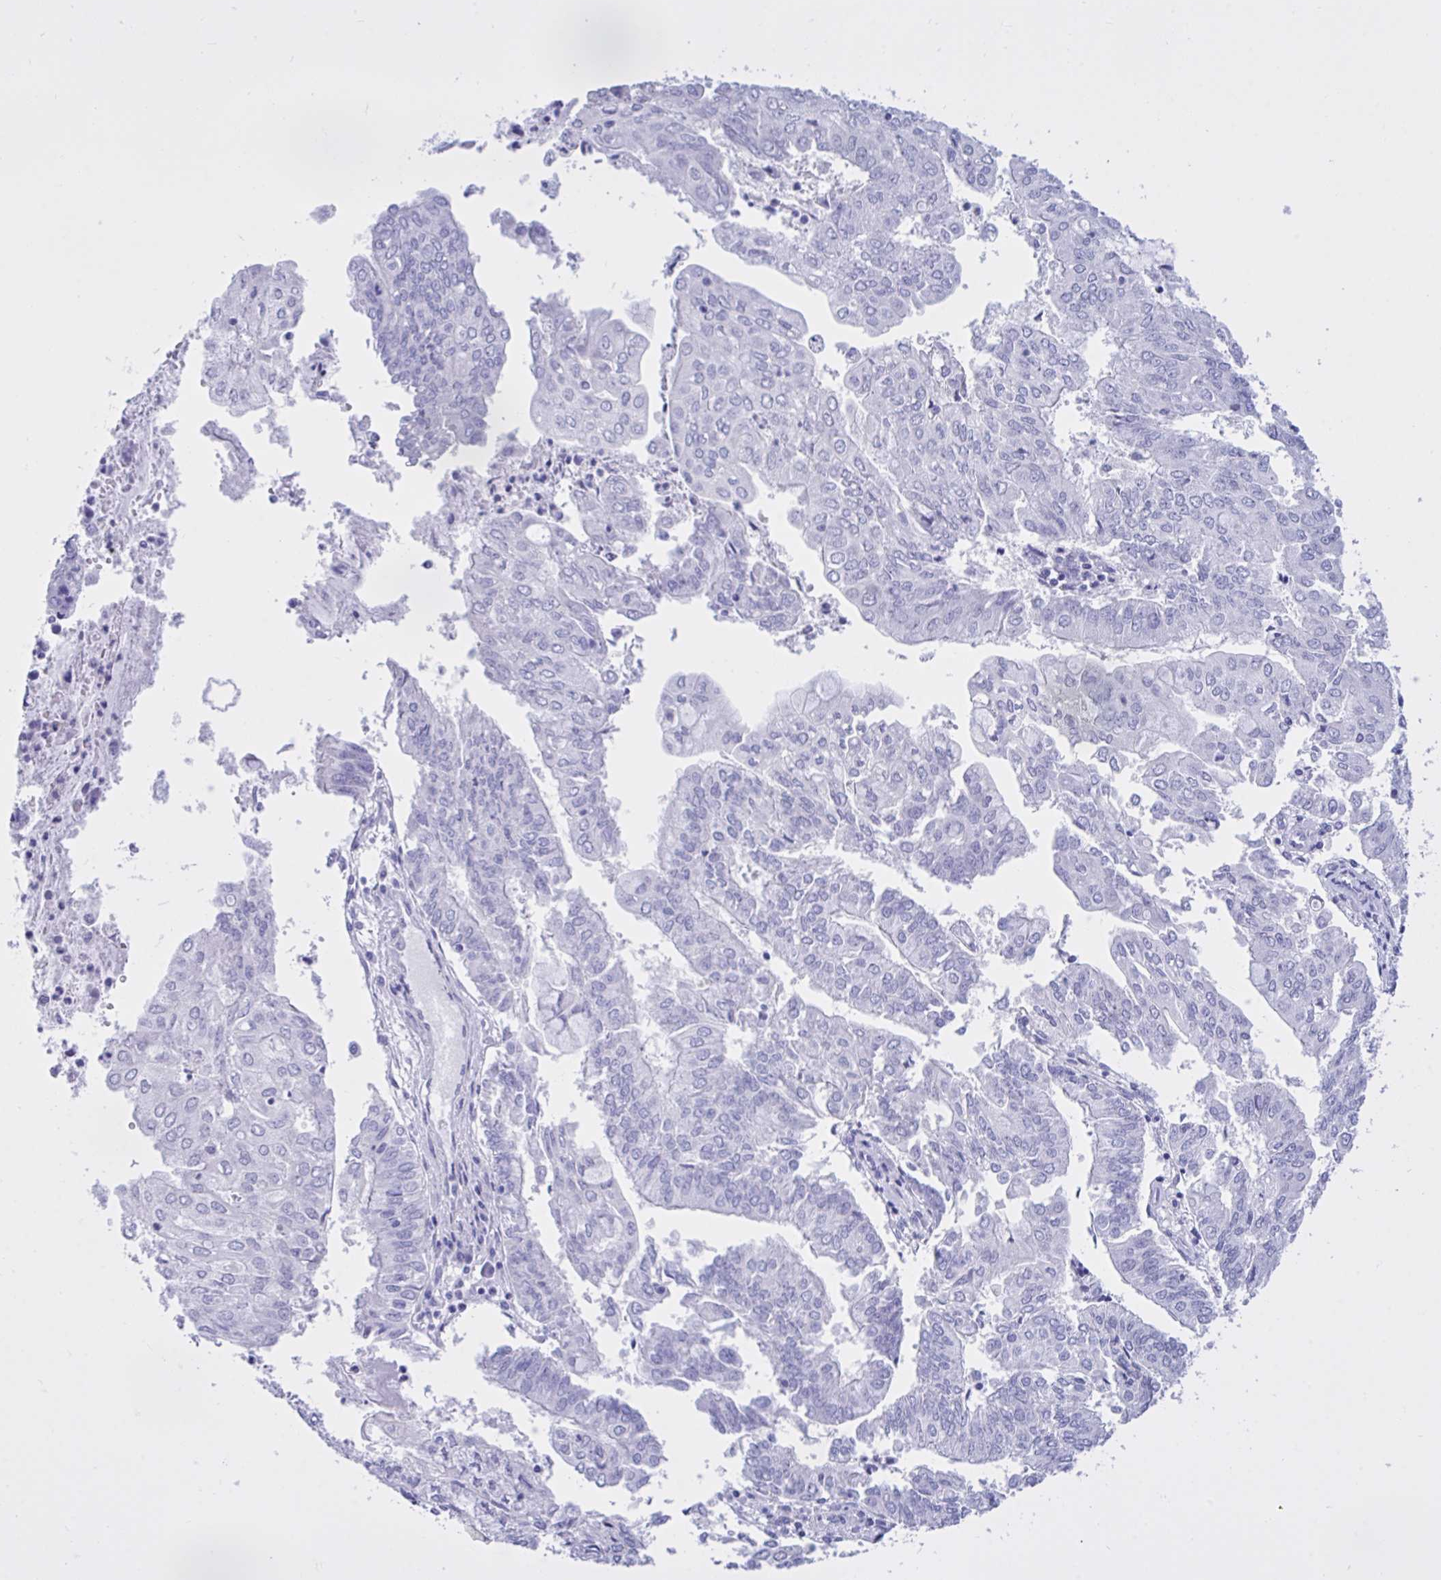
{"staining": {"intensity": "negative", "quantity": "none", "location": "none"}, "tissue": "endometrial cancer", "cell_type": "Tumor cells", "image_type": "cancer", "snomed": [{"axis": "morphology", "description": "Adenocarcinoma, NOS"}, {"axis": "topography", "description": "Endometrium"}], "caption": "Endometrial adenocarcinoma stained for a protein using immunohistochemistry (IHC) demonstrates no expression tumor cells.", "gene": "BEX5", "patient": {"sex": "female", "age": 61}}